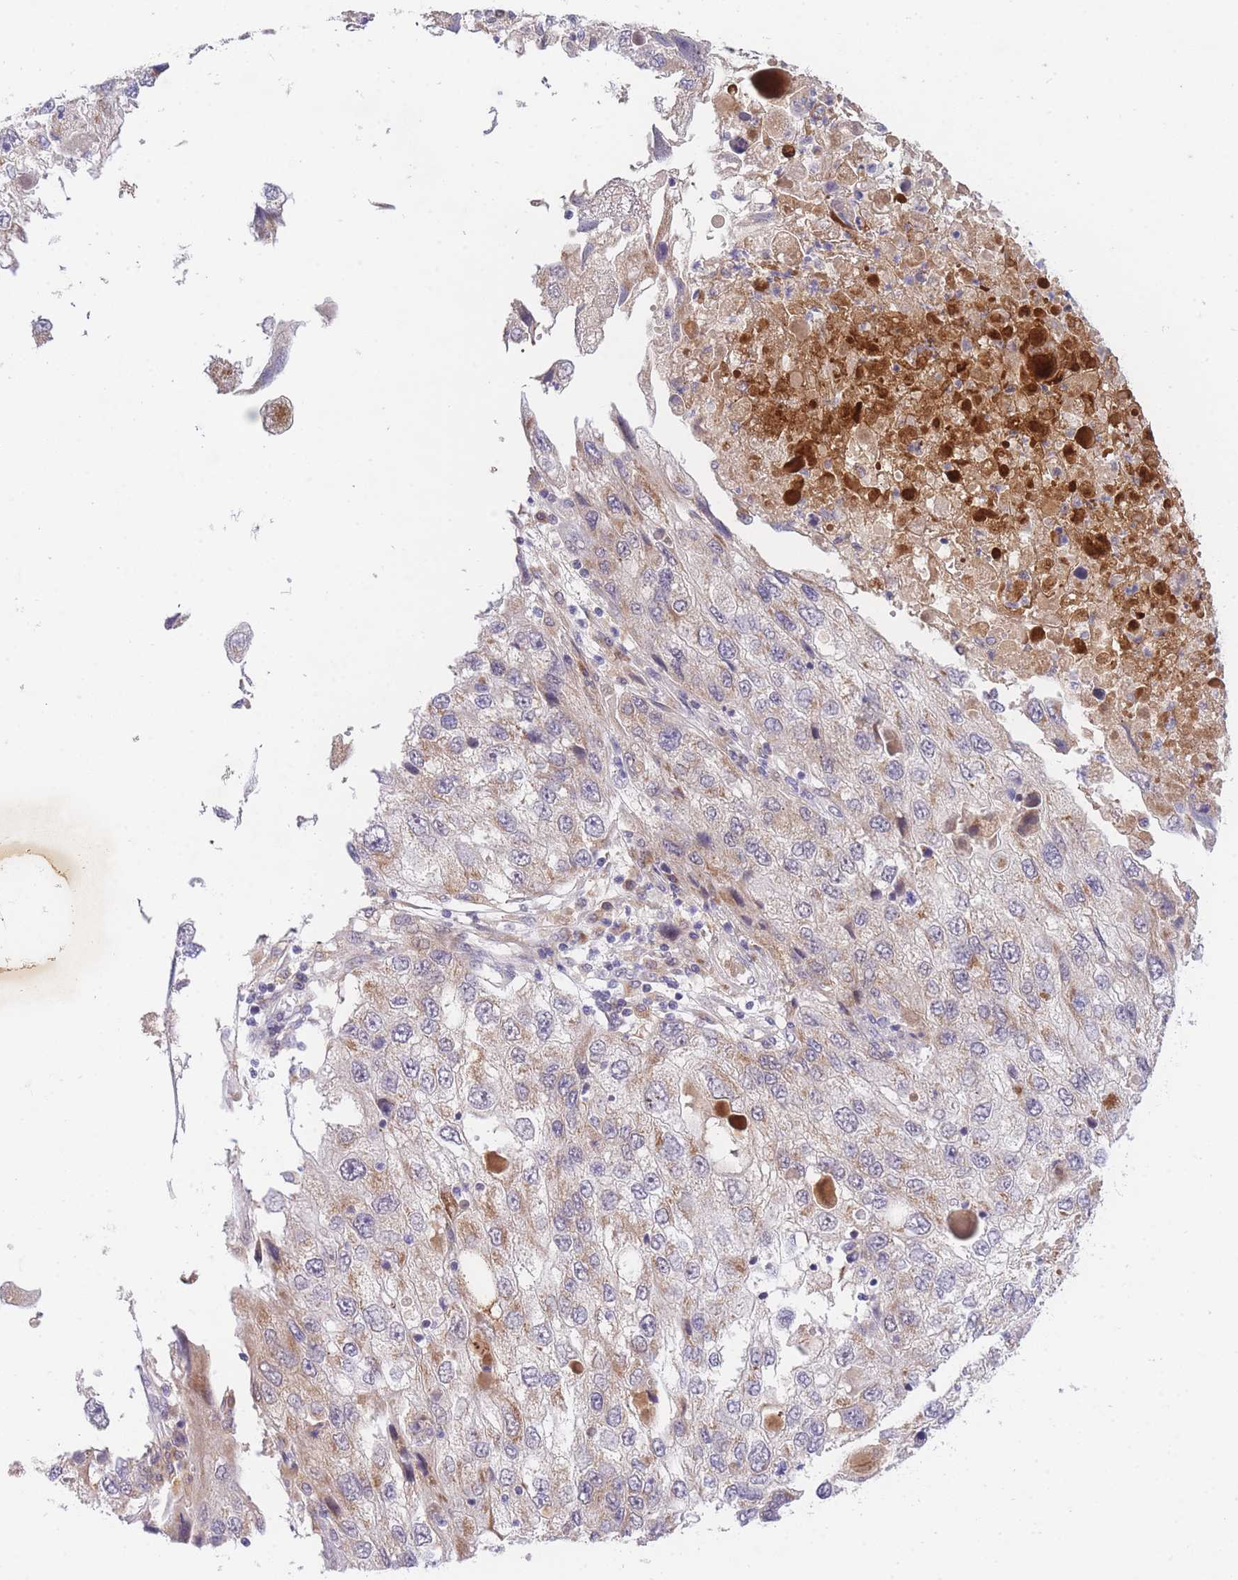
{"staining": {"intensity": "negative", "quantity": "none", "location": "none"}, "tissue": "endometrial cancer", "cell_type": "Tumor cells", "image_type": "cancer", "snomed": [{"axis": "morphology", "description": "Adenocarcinoma, NOS"}, {"axis": "topography", "description": "Endometrium"}], "caption": "Tumor cells show no significant protein positivity in endometrial cancer (adenocarcinoma).", "gene": "SLC25A33", "patient": {"sex": "female", "age": 49}}